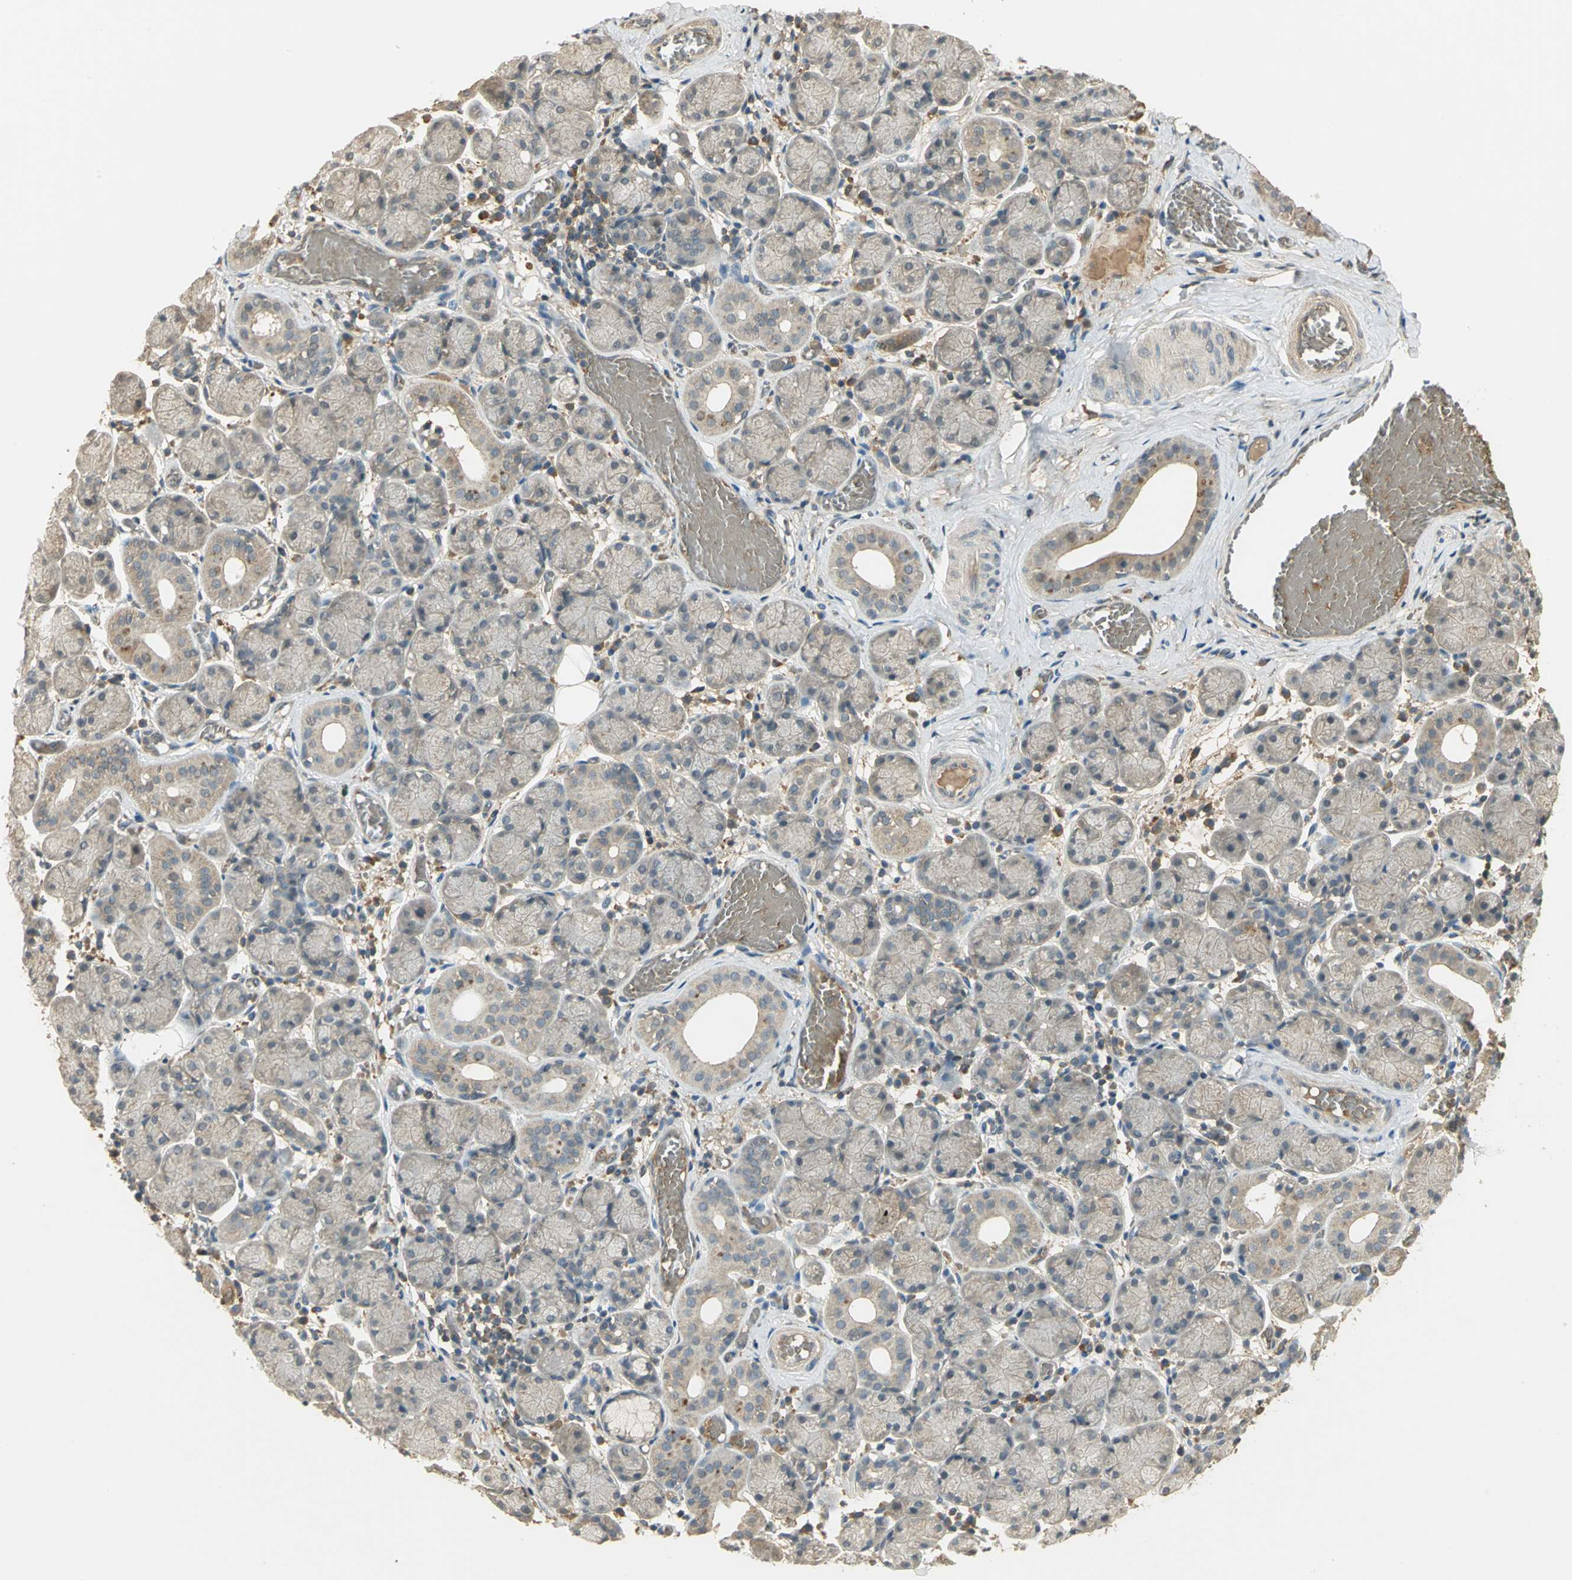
{"staining": {"intensity": "weak", "quantity": ">75%", "location": "cytoplasmic/membranous"}, "tissue": "salivary gland", "cell_type": "Glandular cells", "image_type": "normal", "snomed": [{"axis": "morphology", "description": "Normal tissue, NOS"}, {"axis": "topography", "description": "Salivary gland"}], "caption": "This image reveals immunohistochemistry staining of benign human salivary gland, with low weak cytoplasmic/membranous expression in about >75% of glandular cells.", "gene": "KEAP1", "patient": {"sex": "female", "age": 24}}